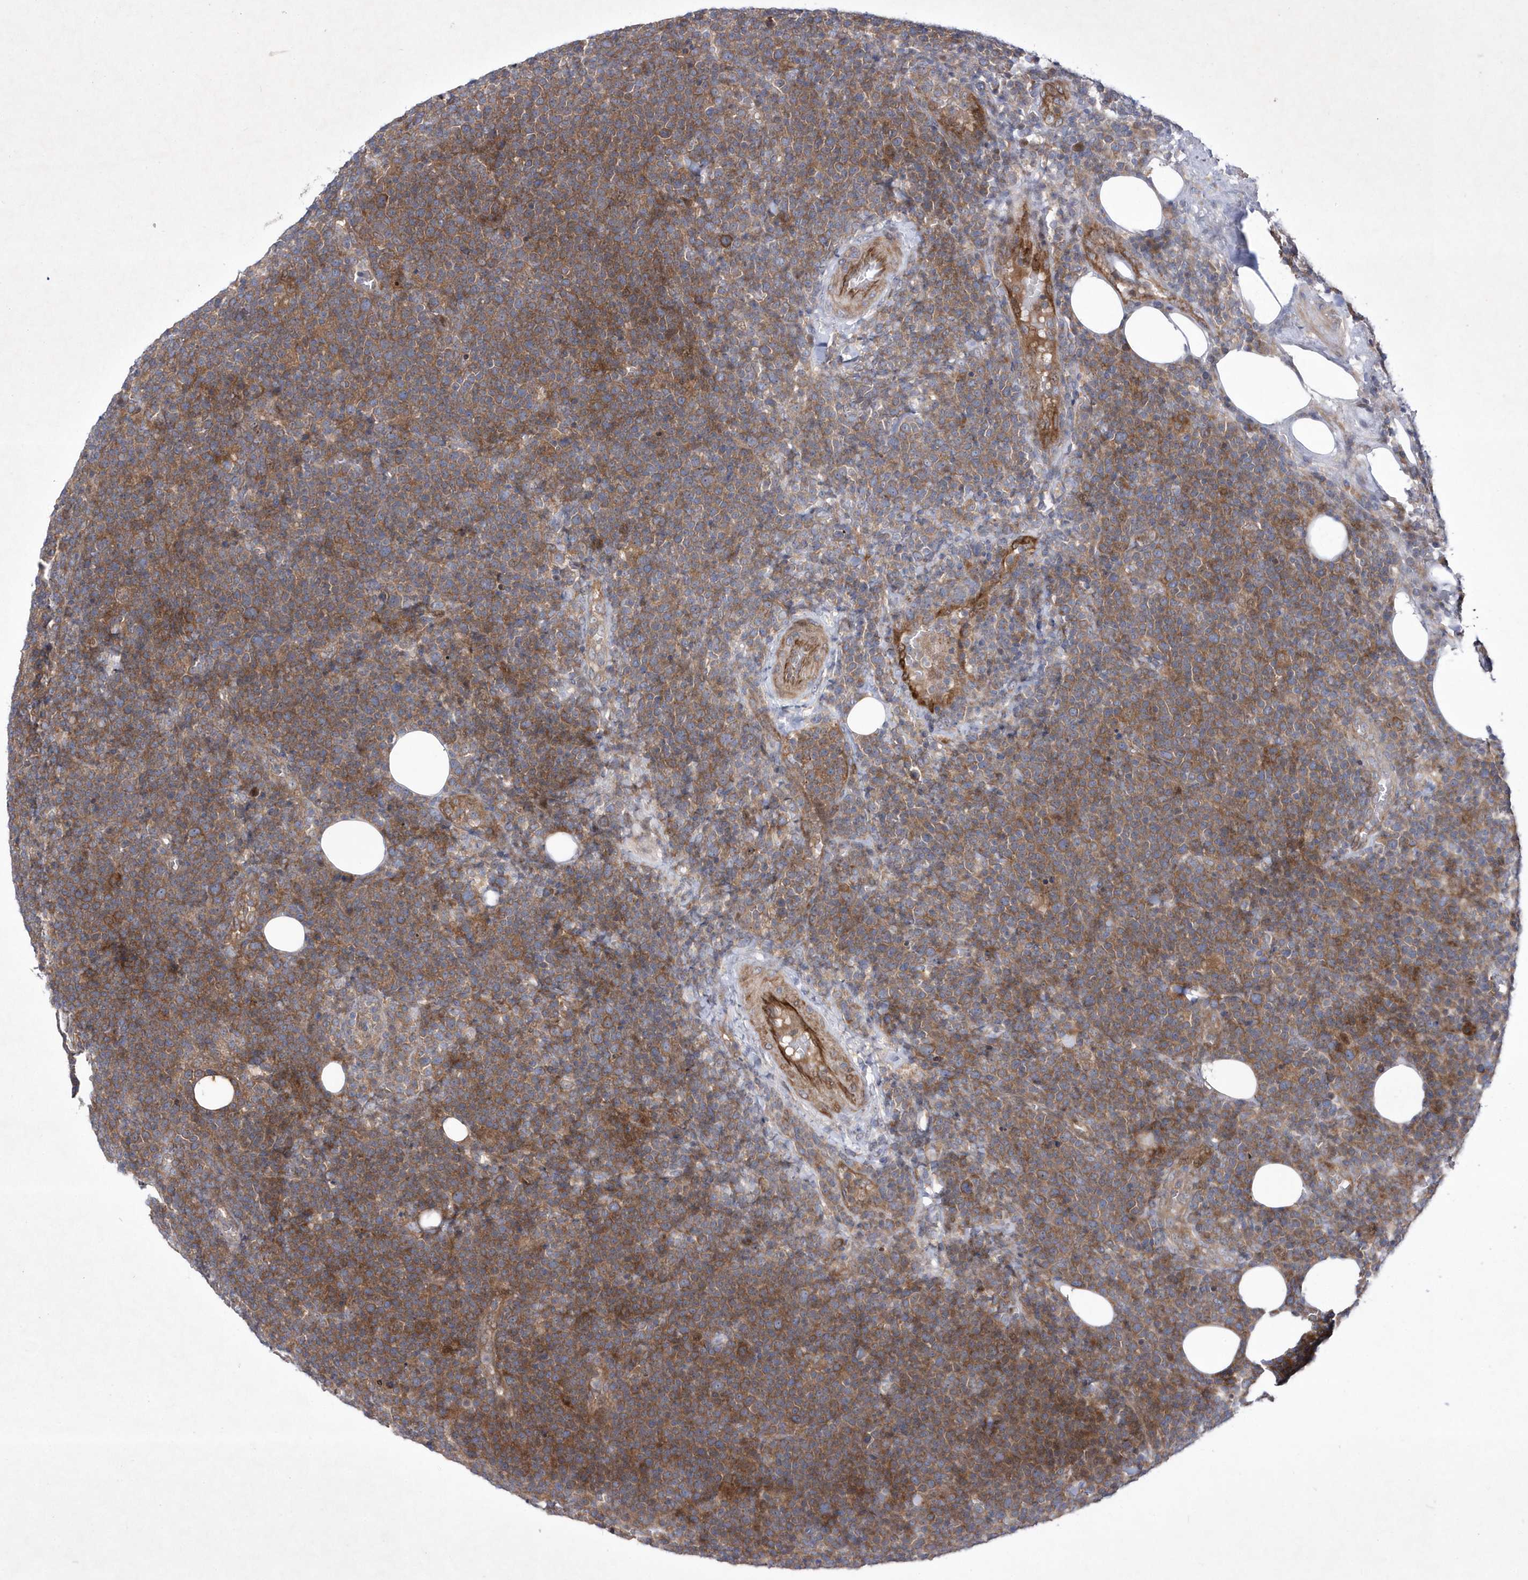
{"staining": {"intensity": "moderate", "quantity": ">75%", "location": "cytoplasmic/membranous"}, "tissue": "lymphoma", "cell_type": "Tumor cells", "image_type": "cancer", "snomed": [{"axis": "morphology", "description": "Malignant lymphoma, non-Hodgkin's type, High grade"}, {"axis": "topography", "description": "Lymph node"}], "caption": "An immunohistochemistry (IHC) histopathology image of neoplastic tissue is shown. Protein staining in brown shows moderate cytoplasmic/membranous positivity in lymphoma within tumor cells.", "gene": "DSPP", "patient": {"sex": "male", "age": 61}}